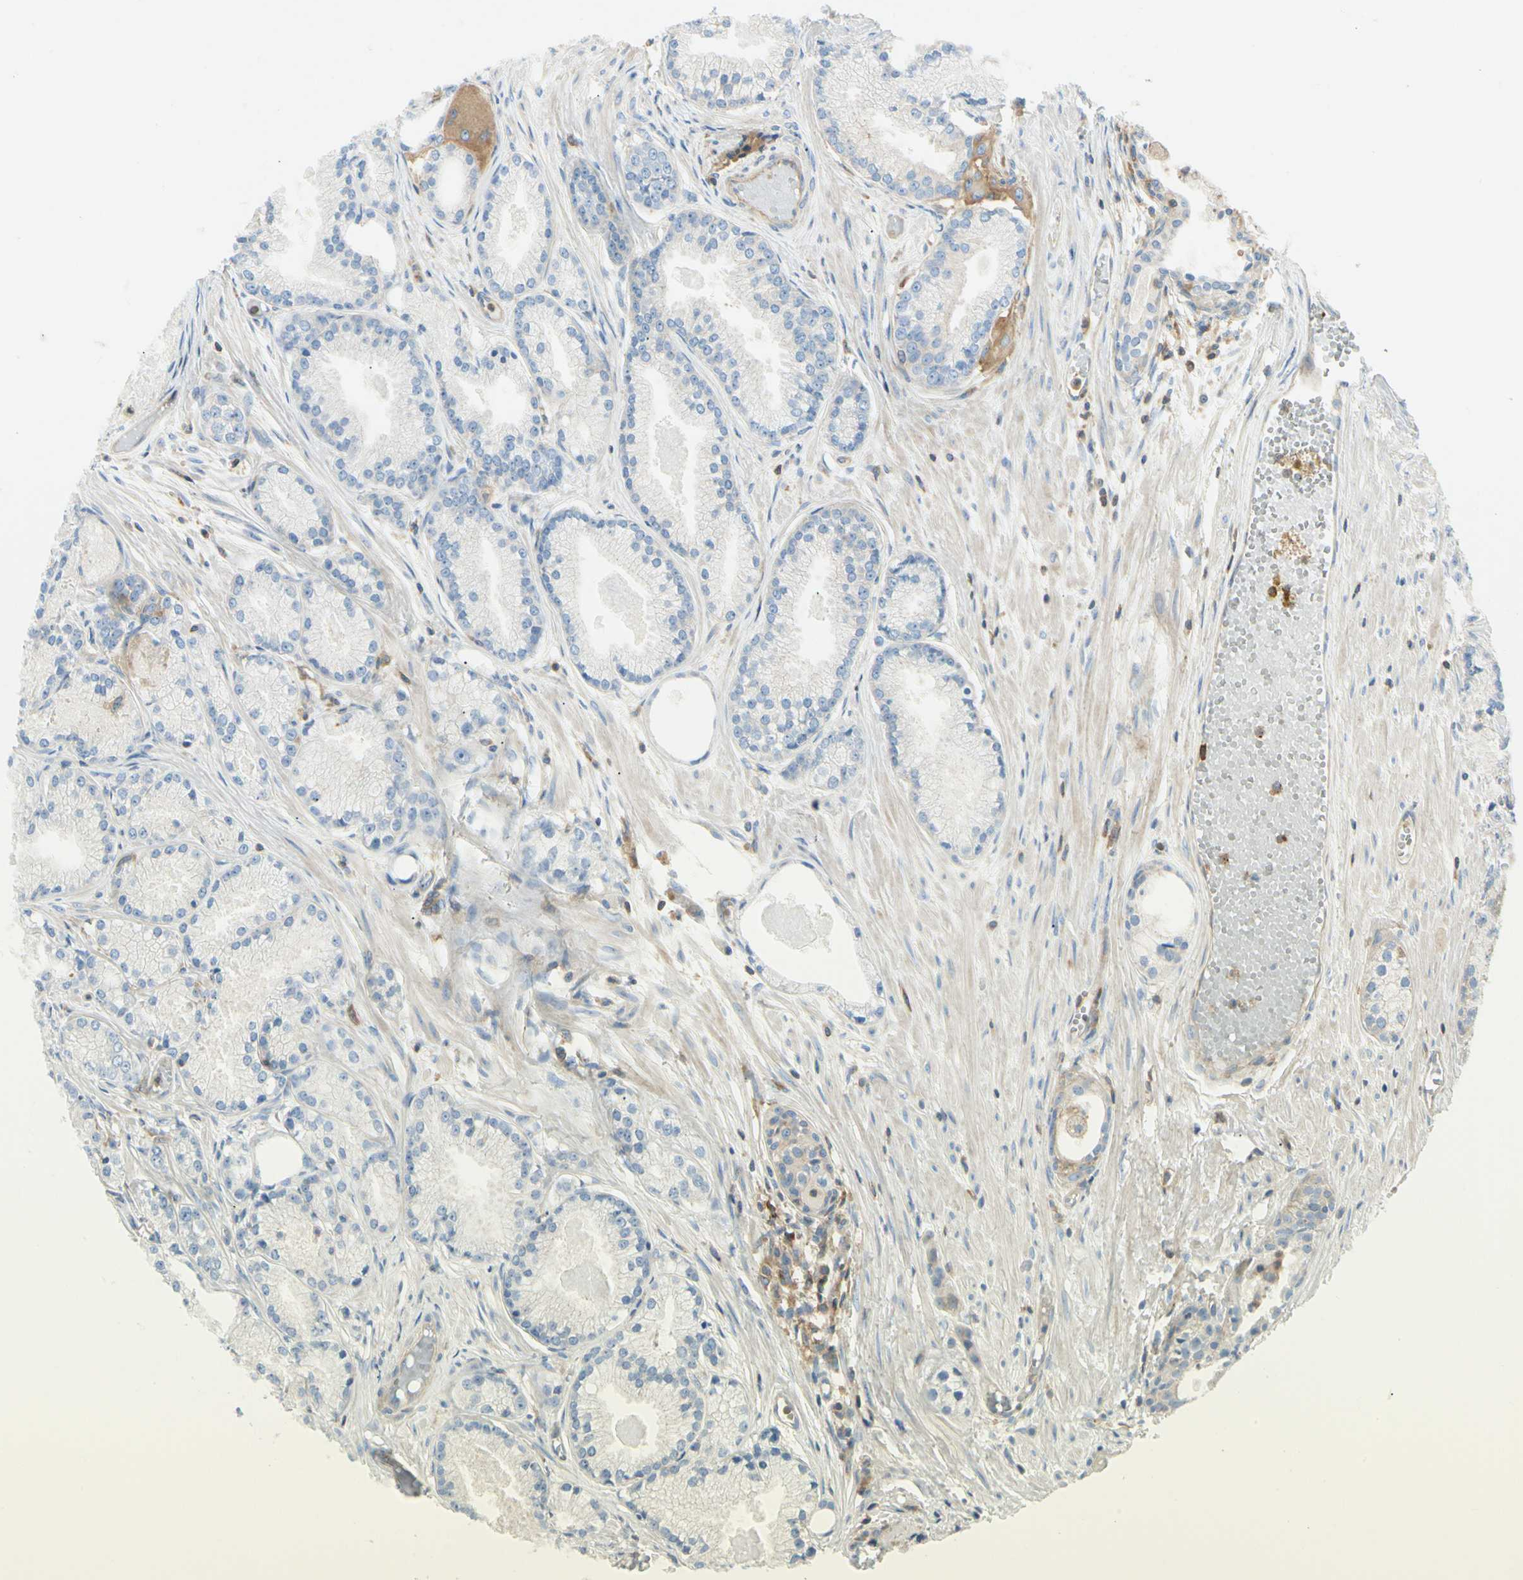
{"staining": {"intensity": "negative", "quantity": "none", "location": "none"}, "tissue": "prostate cancer", "cell_type": "Tumor cells", "image_type": "cancer", "snomed": [{"axis": "morphology", "description": "Adenocarcinoma, Low grade"}, {"axis": "topography", "description": "Prostate"}], "caption": "Tumor cells show no significant protein staining in prostate cancer (low-grade adenocarcinoma).", "gene": "ARPC2", "patient": {"sex": "male", "age": 72}}